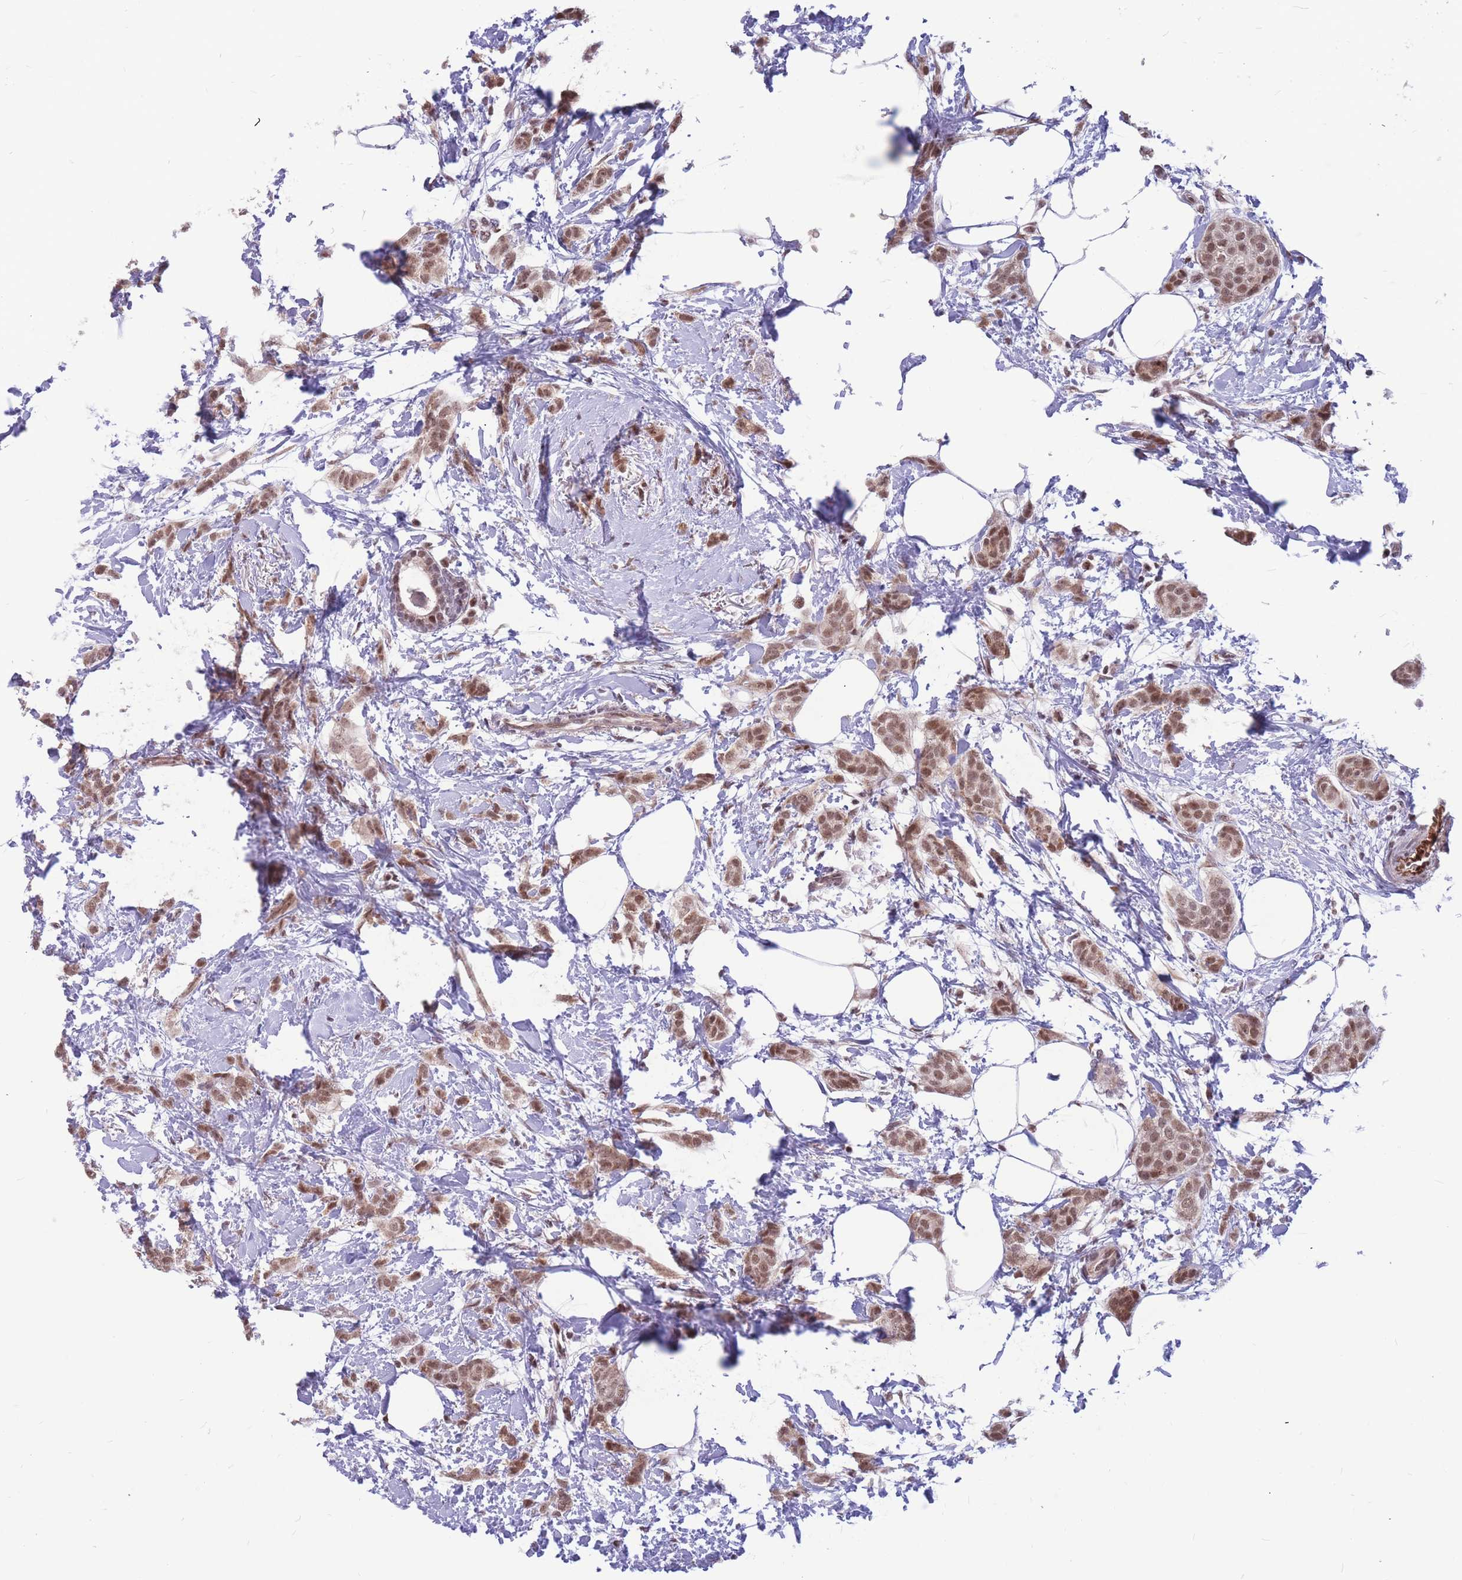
{"staining": {"intensity": "moderate", "quantity": ">75%", "location": "nuclear"}, "tissue": "breast cancer", "cell_type": "Tumor cells", "image_type": "cancer", "snomed": [{"axis": "morphology", "description": "Duct carcinoma"}, {"axis": "topography", "description": "Breast"}], "caption": "Protein staining of breast cancer tissue exhibits moderate nuclear positivity in approximately >75% of tumor cells. (Stains: DAB (3,3'-diaminobenzidine) in brown, nuclei in blue, Microscopy: brightfield microscopy at high magnification).", "gene": "ADD2", "patient": {"sex": "female", "age": 72}}